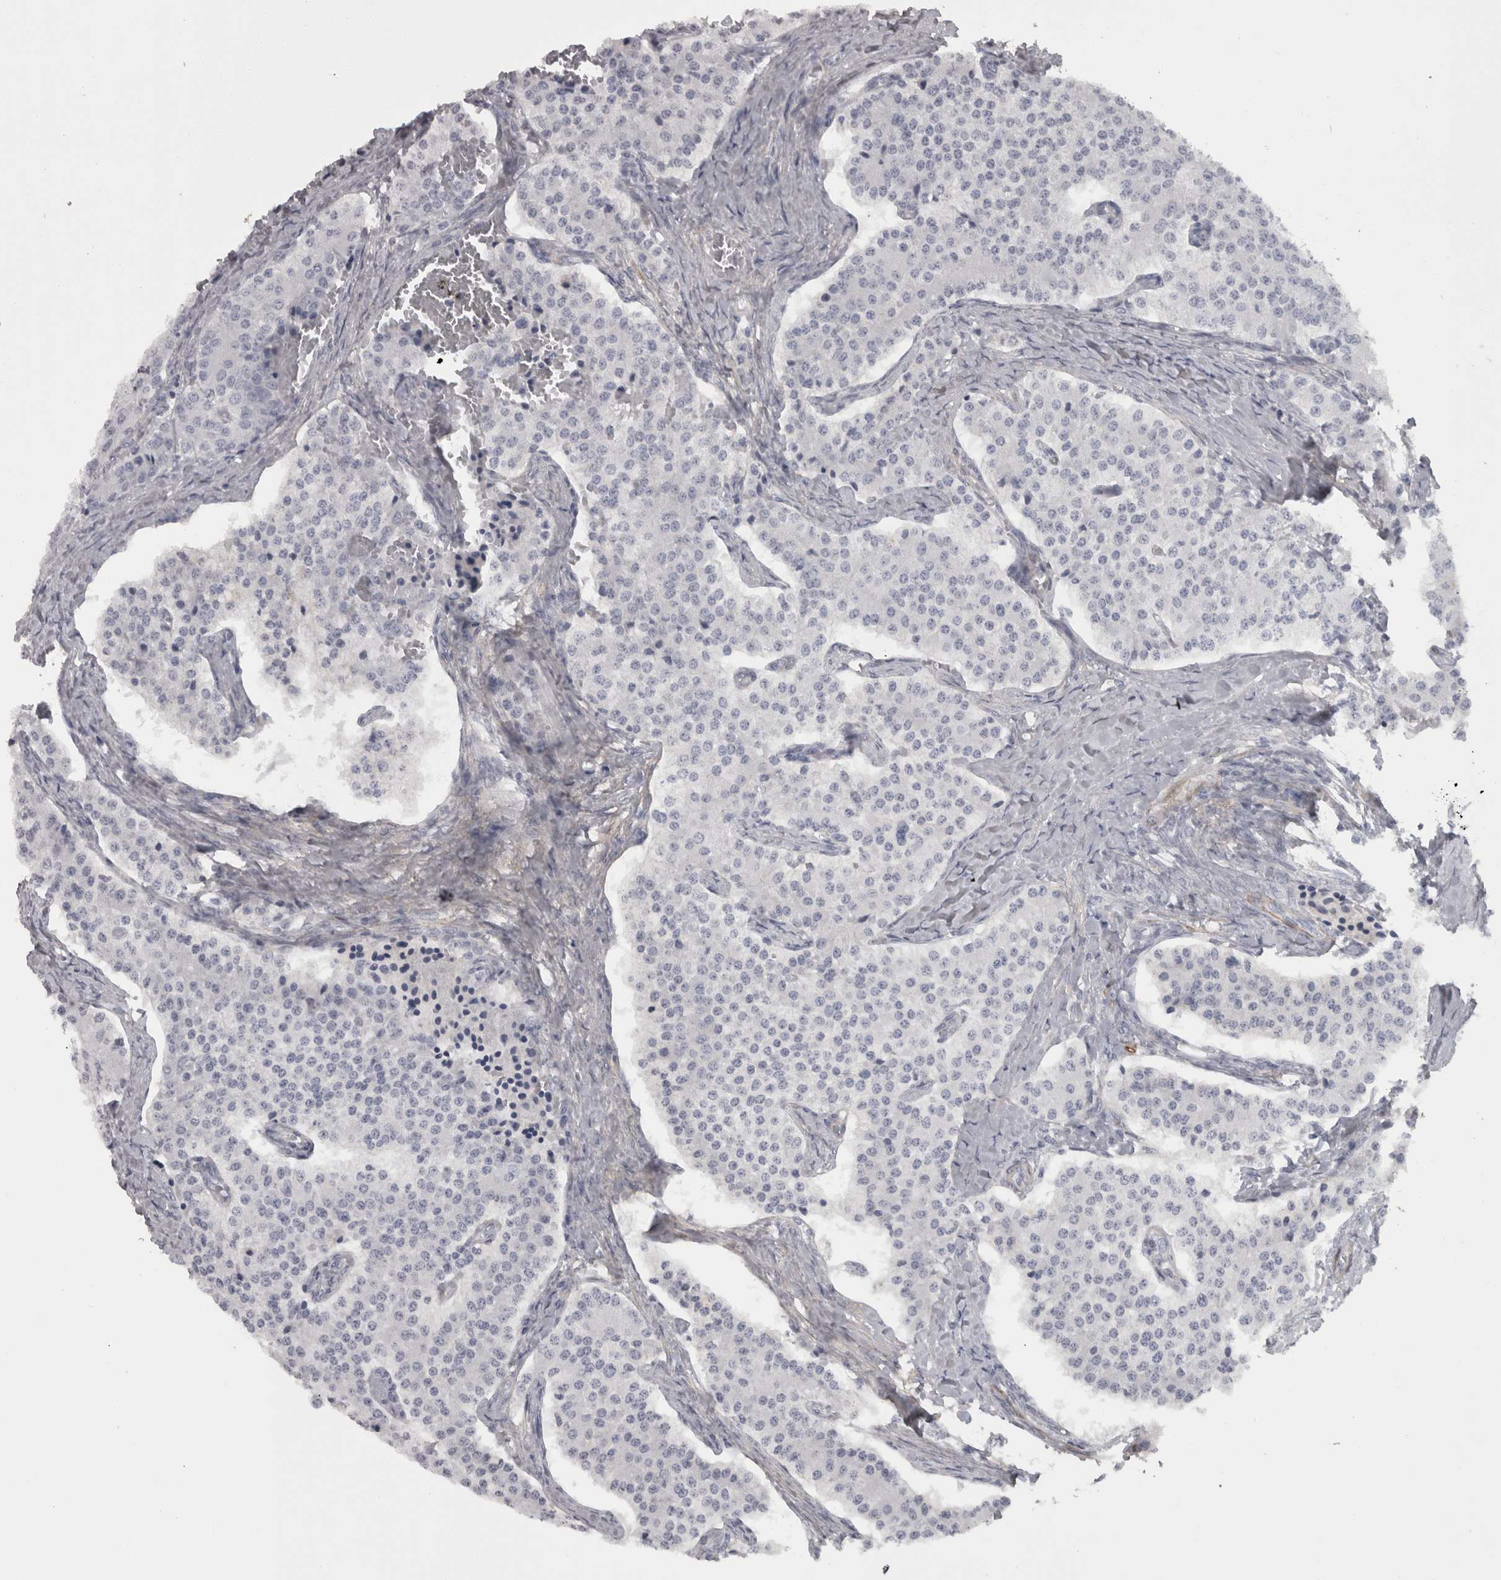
{"staining": {"intensity": "negative", "quantity": "none", "location": "none"}, "tissue": "carcinoid", "cell_type": "Tumor cells", "image_type": "cancer", "snomed": [{"axis": "morphology", "description": "Carcinoid, malignant, NOS"}, {"axis": "topography", "description": "Colon"}], "caption": "Carcinoid stained for a protein using IHC demonstrates no positivity tumor cells.", "gene": "PPP1R12B", "patient": {"sex": "female", "age": 52}}